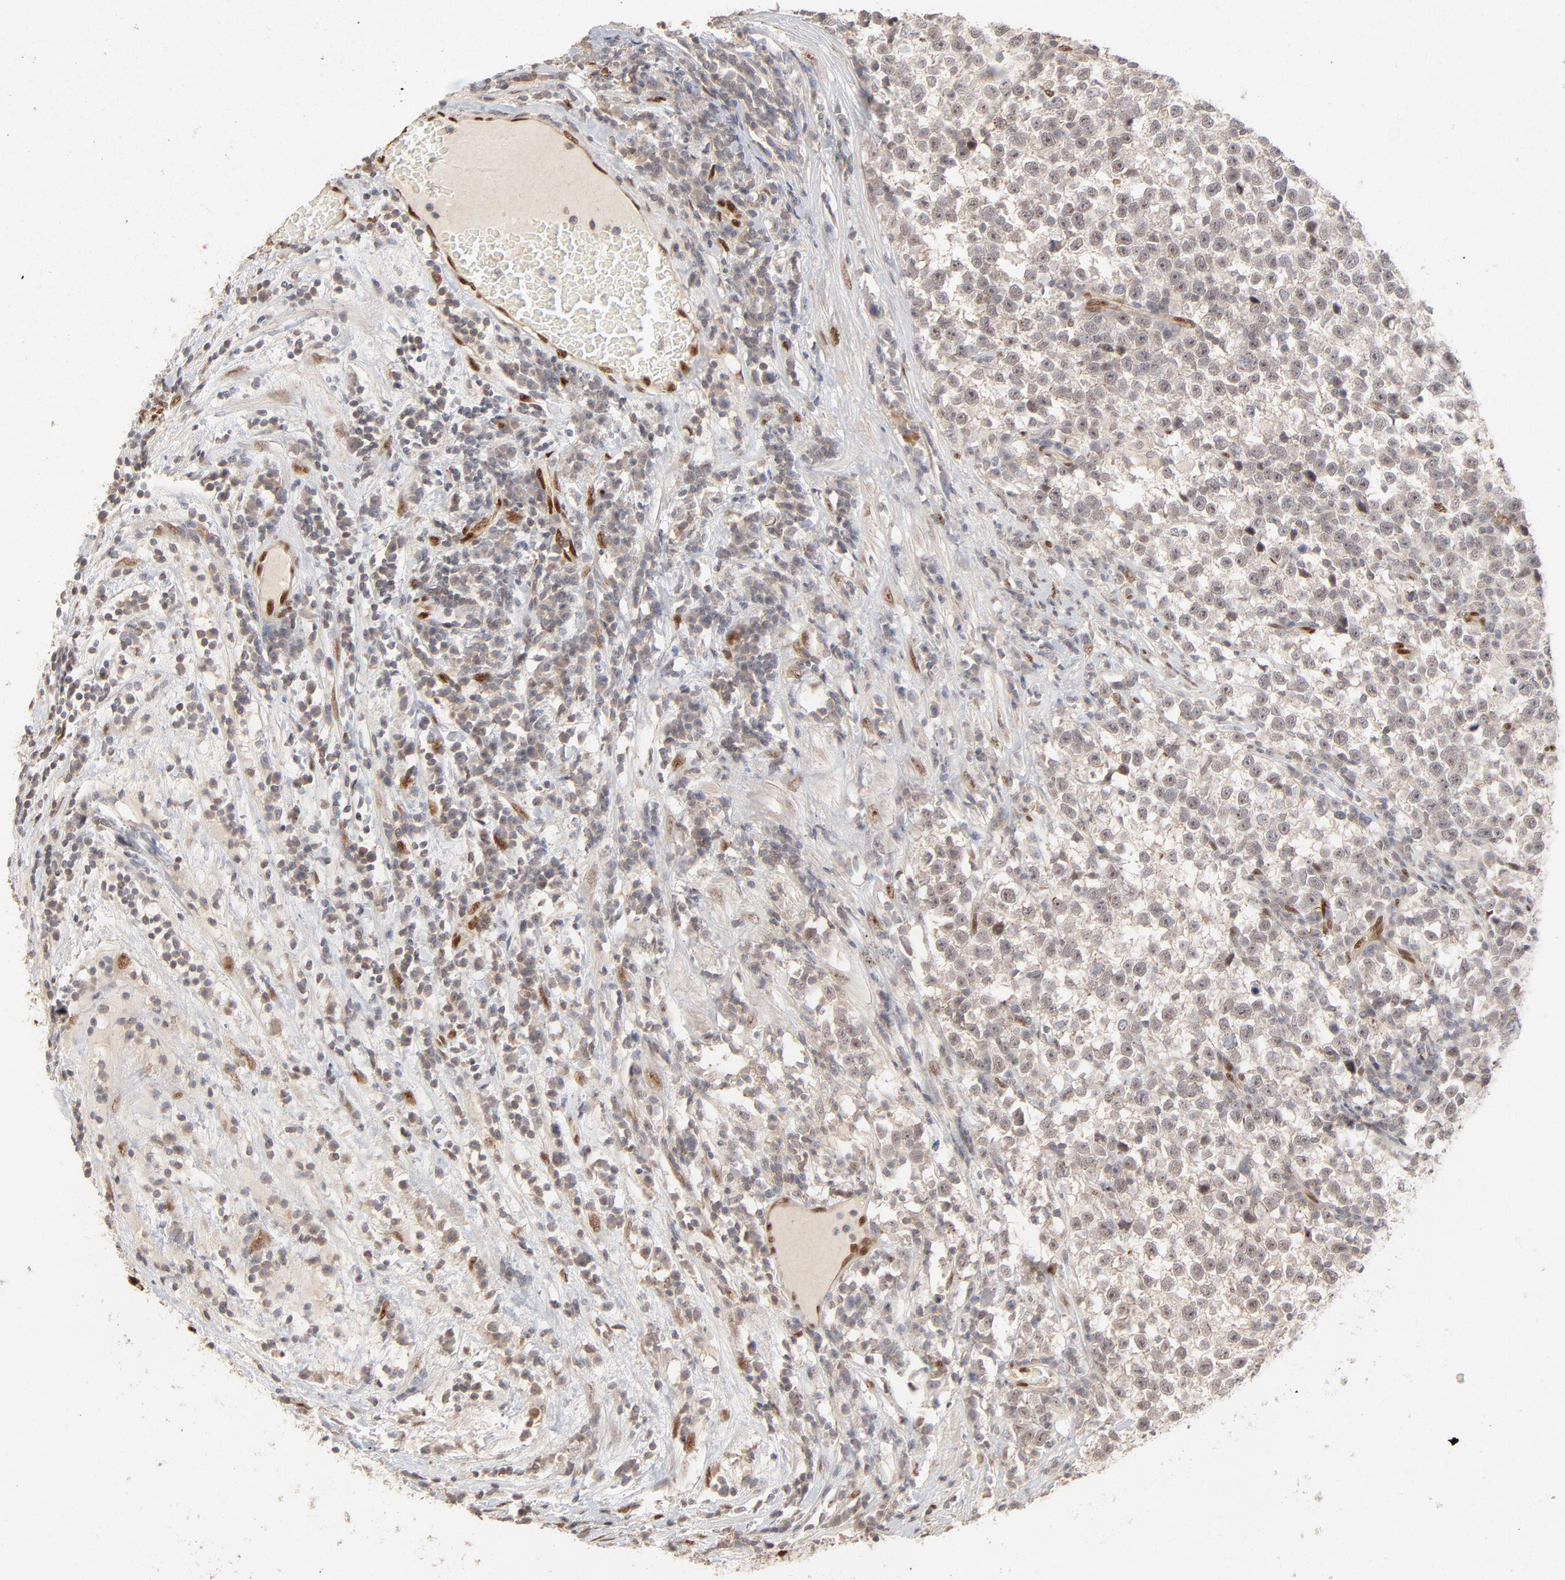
{"staining": {"intensity": "weak", "quantity": "25%-75%", "location": "nuclear"}, "tissue": "testis cancer", "cell_type": "Tumor cells", "image_type": "cancer", "snomed": [{"axis": "morphology", "description": "Seminoma, NOS"}, {"axis": "topography", "description": "Testis"}], "caption": "DAB immunohistochemical staining of seminoma (testis) shows weak nuclear protein staining in about 25%-75% of tumor cells.", "gene": "NFIB", "patient": {"sex": "male", "age": 43}}